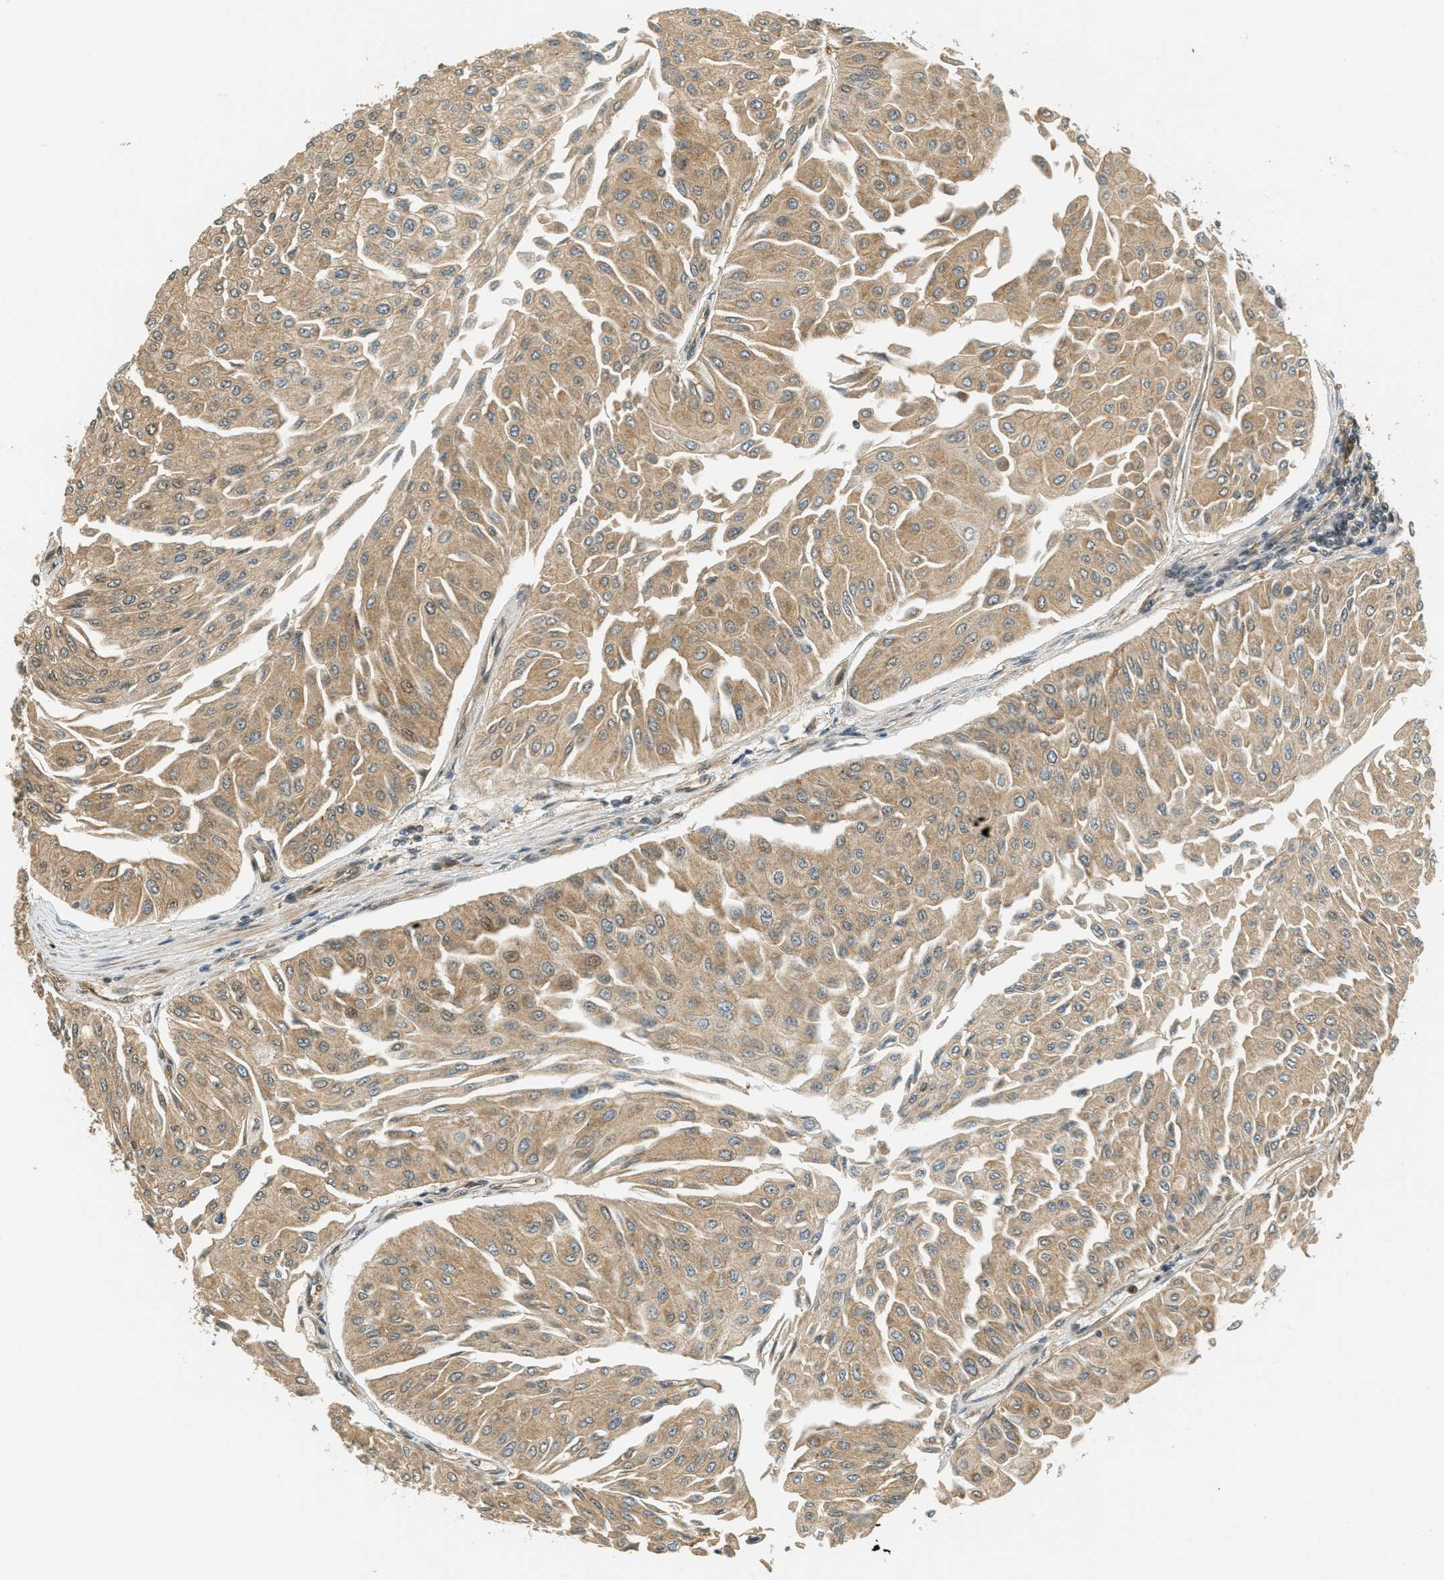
{"staining": {"intensity": "moderate", "quantity": ">75%", "location": "cytoplasmic/membranous,nuclear"}, "tissue": "urothelial cancer", "cell_type": "Tumor cells", "image_type": "cancer", "snomed": [{"axis": "morphology", "description": "Urothelial carcinoma, Low grade"}, {"axis": "topography", "description": "Urinary bladder"}], "caption": "Immunohistochemistry micrograph of neoplastic tissue: human urothelial carcinoma (low-grade) stained using IHC reveals medium levels of moderate protein expression localized specifically in the cytoplasmic/membranous and nuclear of tumor cells, appearing as a cytoplasmic/membranous and nuclear brown color.", "gene": "FOXM1", "patient": {"sex": "male", "age": 67}}